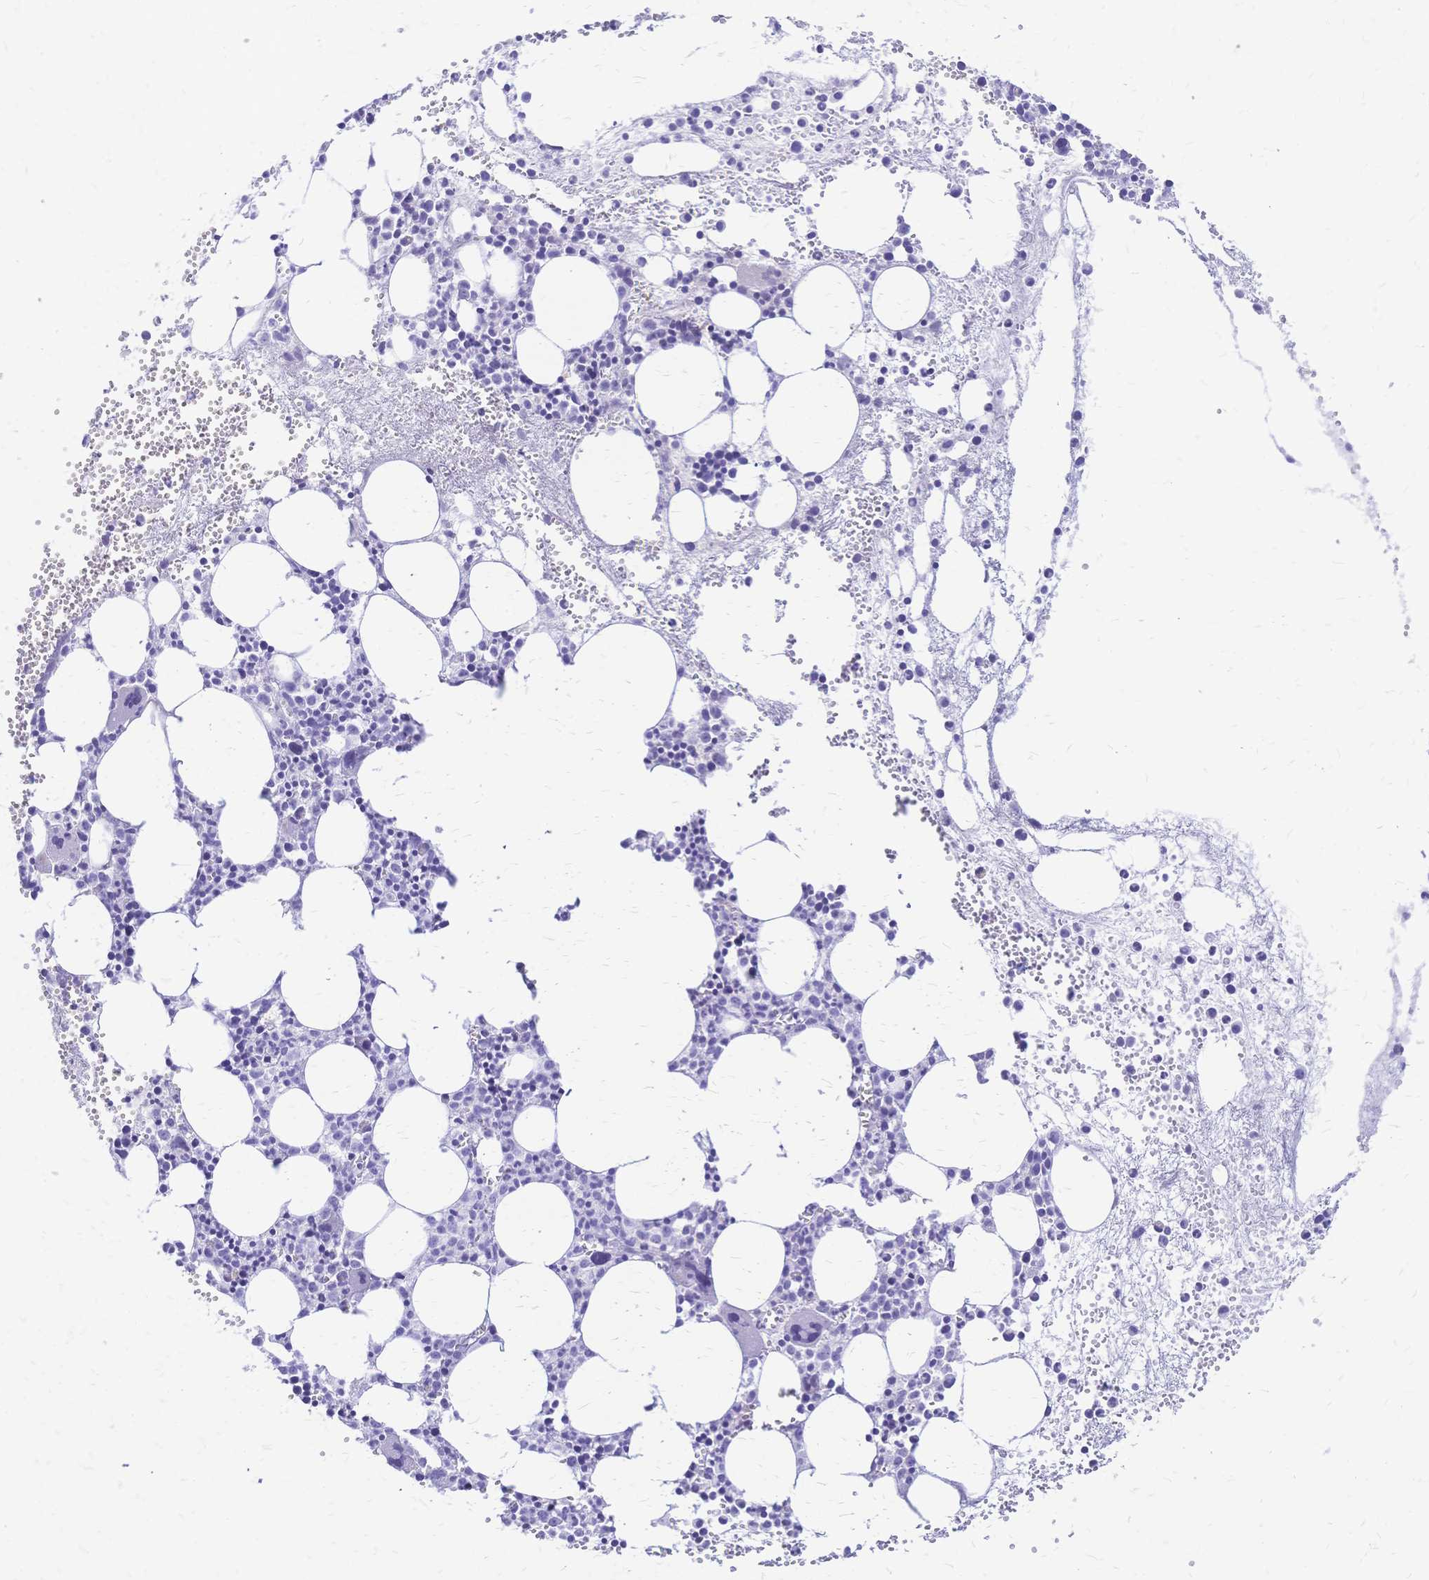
{"staining": {"intensity": "negative", "quantity": "none", "location": "none"}, "tissue": "bone marrow", "cell_type": "Hematopoietic cells", "image_type": "normal", "snomed": [{"axis": "morphology", "description": "Normal tissue, NOS"}, {"axis": "topography", "description": "Bone marrow"}], "caption": "The micrograph displays no significant expression in hematopoietic cells of bone marrow.", "gene": "FA2H", "patient": {"sex": "female", "age": 57}}